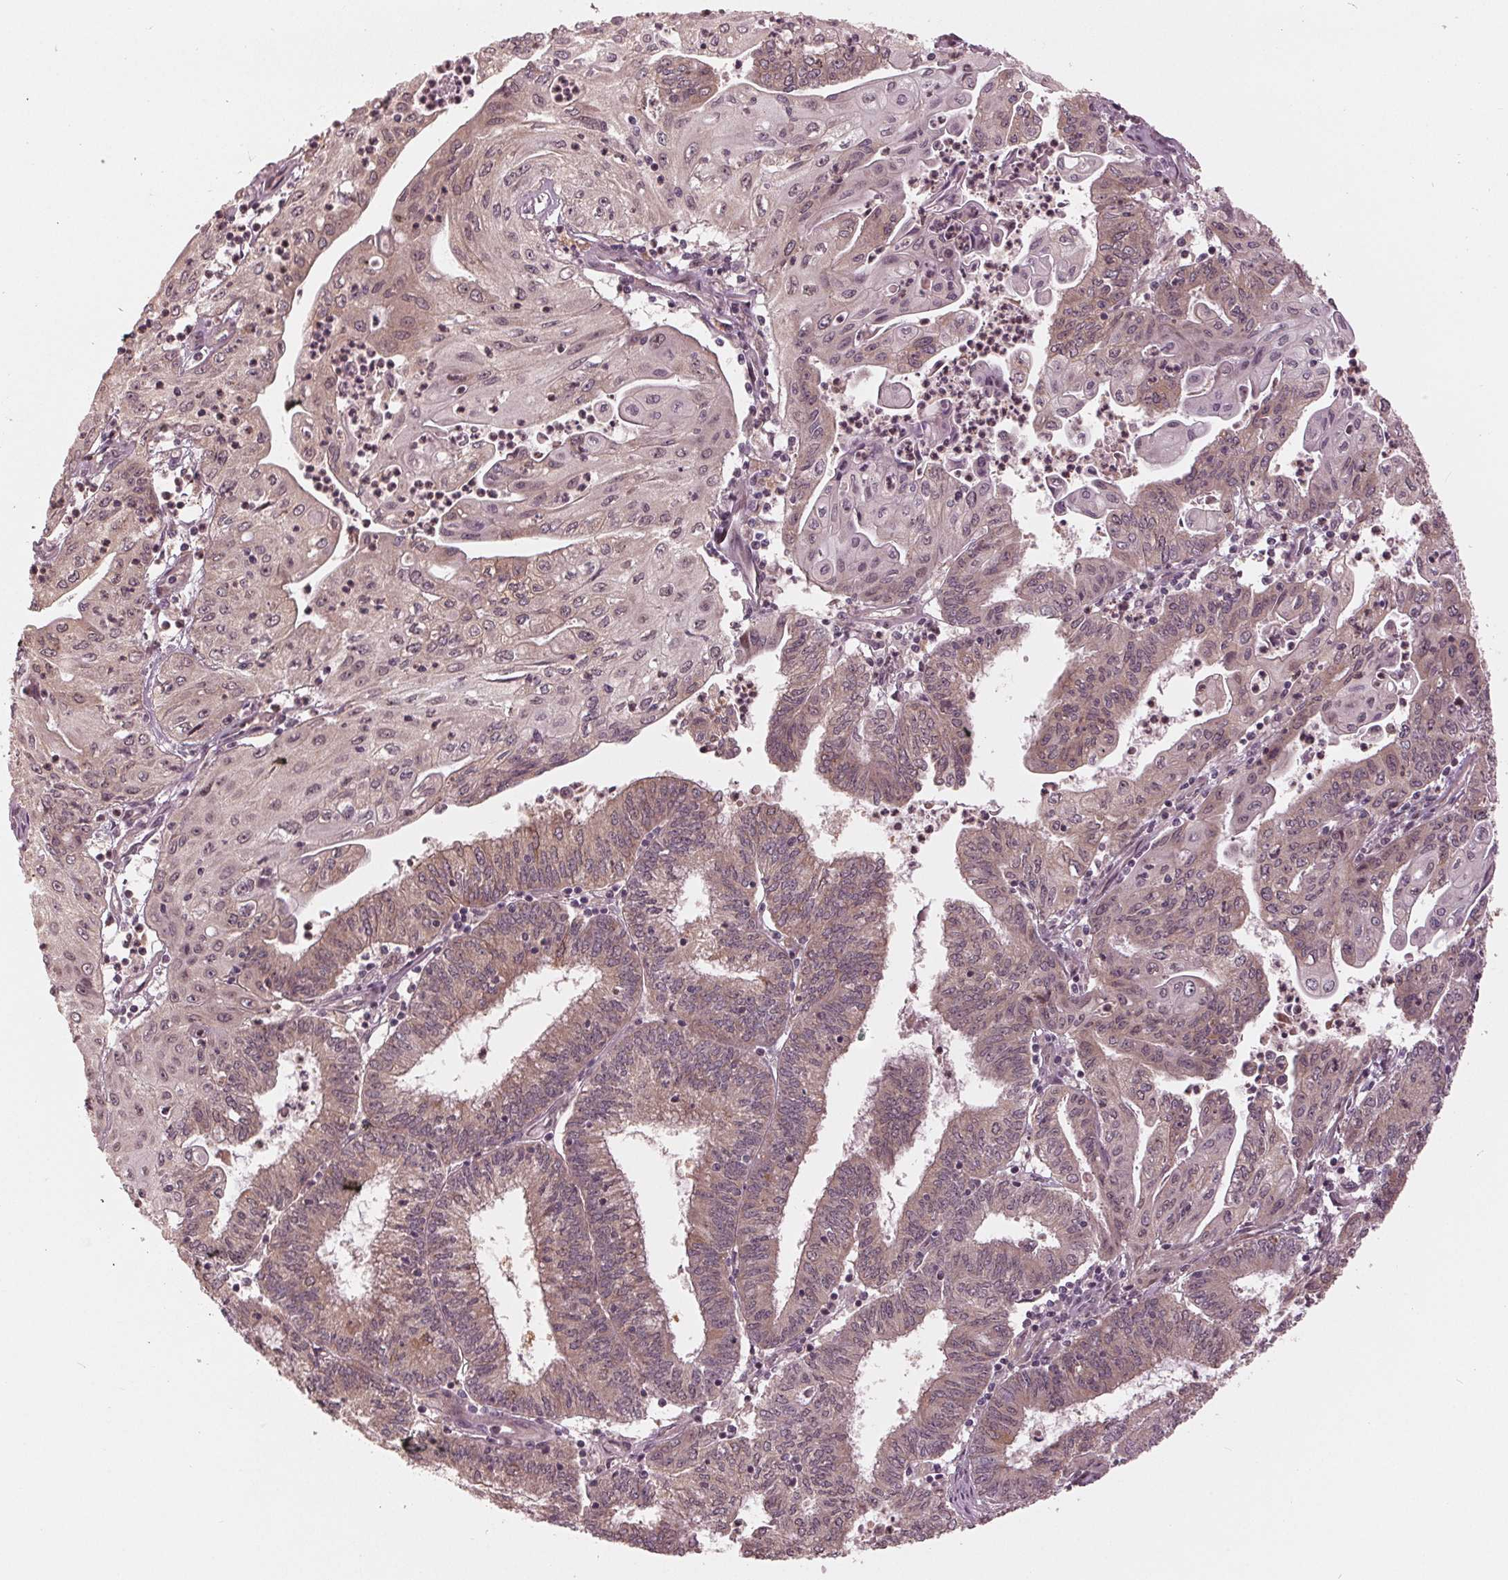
{"staining": {"intensity": "weak", "quantity": "25%-75%", "location": "cytoplasmic/membranous"}, "tissue": "endometrial cancer", "cell_type": "Tumor cells", "image_type": "cancer", "snomed": [{"axis": "morphology", "description": "Adenocarcinoma, NOS"}, {"axis": "topography", "description": "Endometrium"}], "caption": "Weak cytoplasmic/membranous positivity for a protein is present in about 25%-75% of tumor cells of endometrial cancer (adenocarcinoma) using immunohistochemistry.", "gene": "ZNF471", "patient": {"sex": "female", "age": 61}}